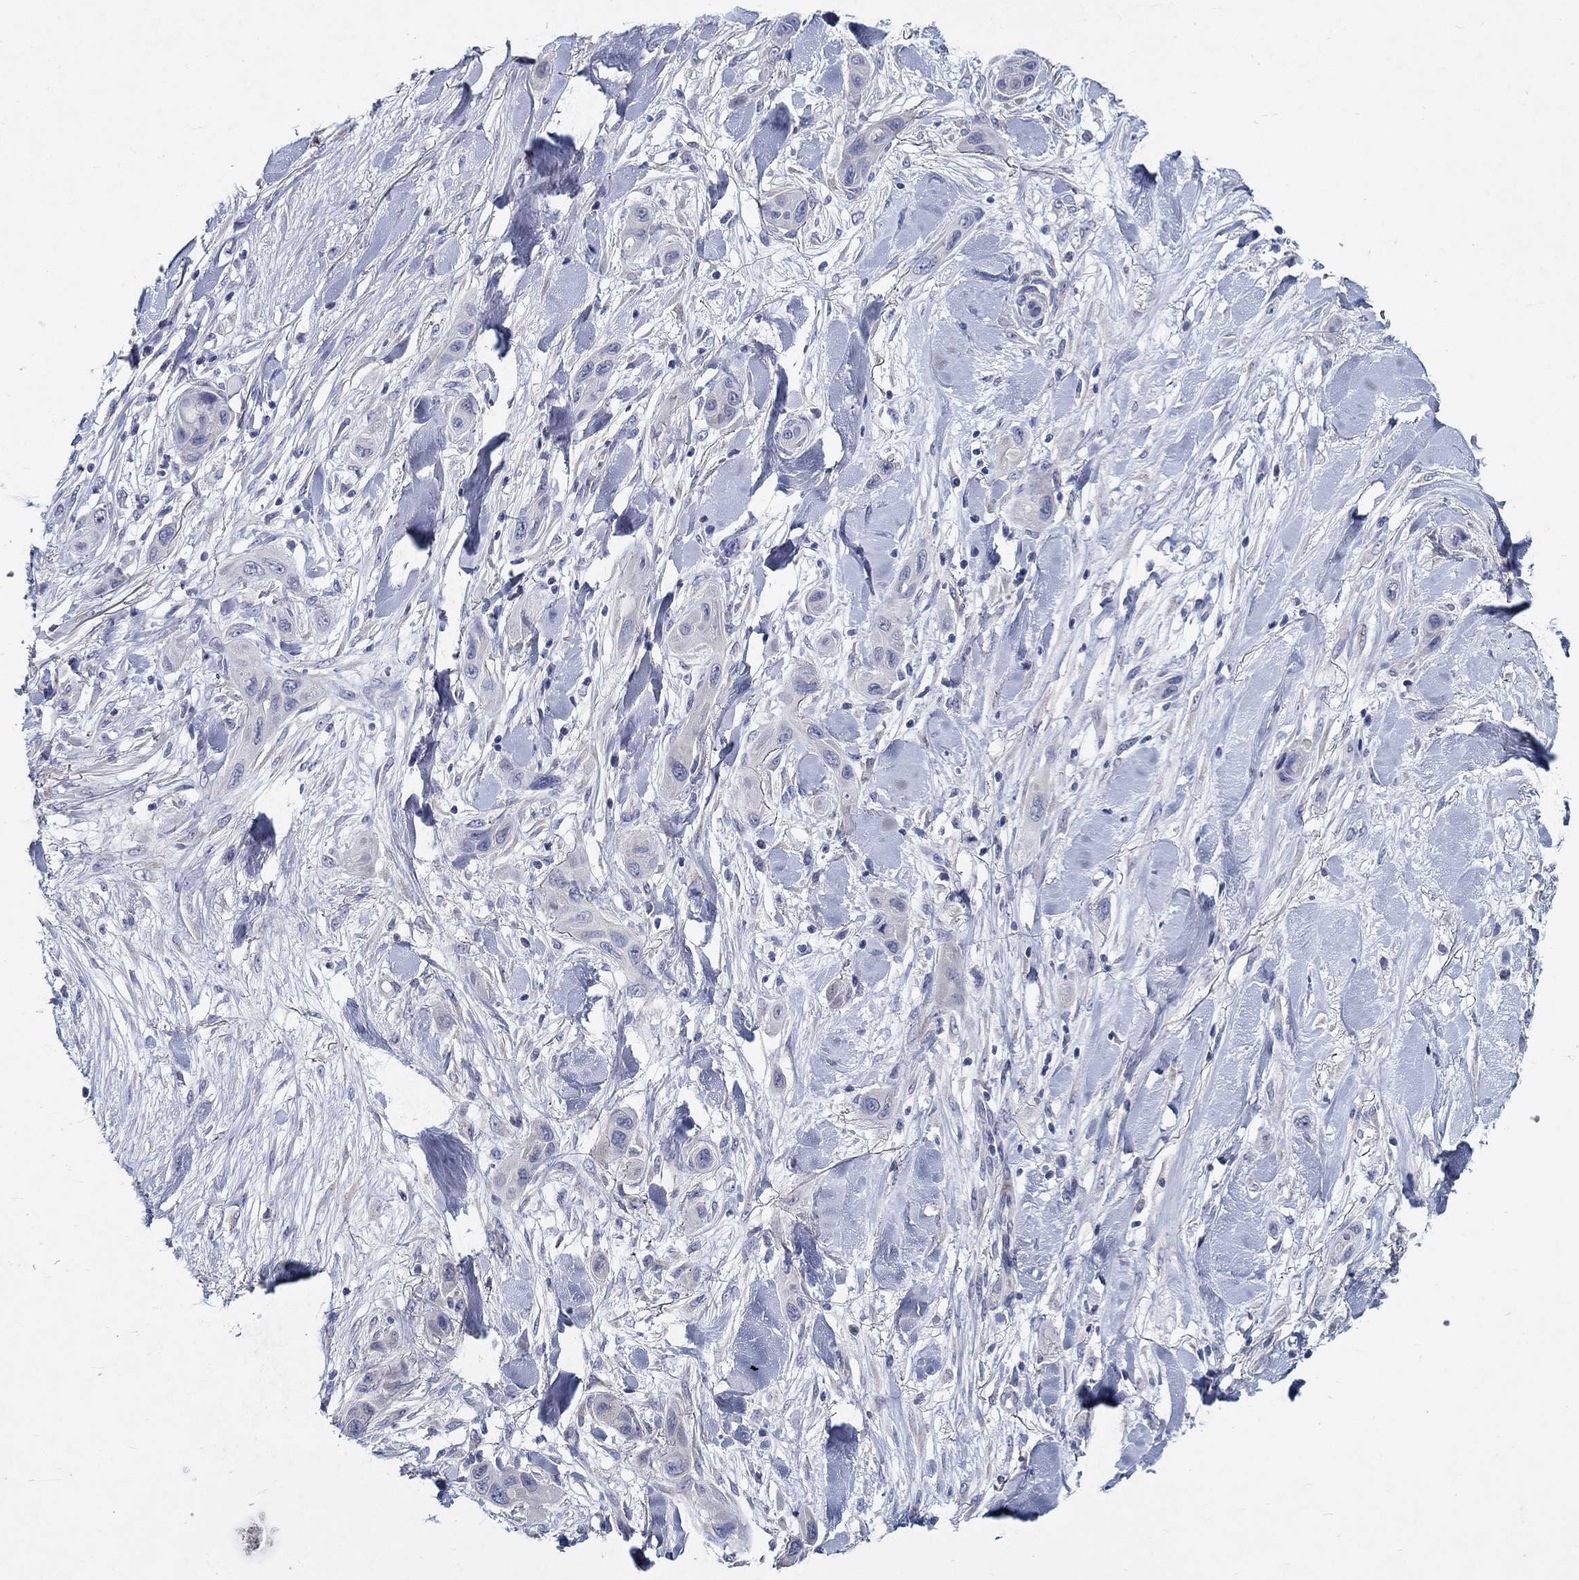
{"staining": {"intensity": "negative", "quantity": "none", "location": "none"}, "tissue": "skin cancer", "cell_type": "Tumor cells", "image_type": "cancer", "snomed": [{"axis": "morphology", "description": "Squamous cell carcinoma, NOS"}, {"axis": "topography", "description": "Skin"}], "caption": "Immunohistochemical staining of human squamous cell carcinoma (skin) reveals no significant positivity in tumor cells.", "gene": "PROZ", "patient": {"sex": "male", "age": 79}}